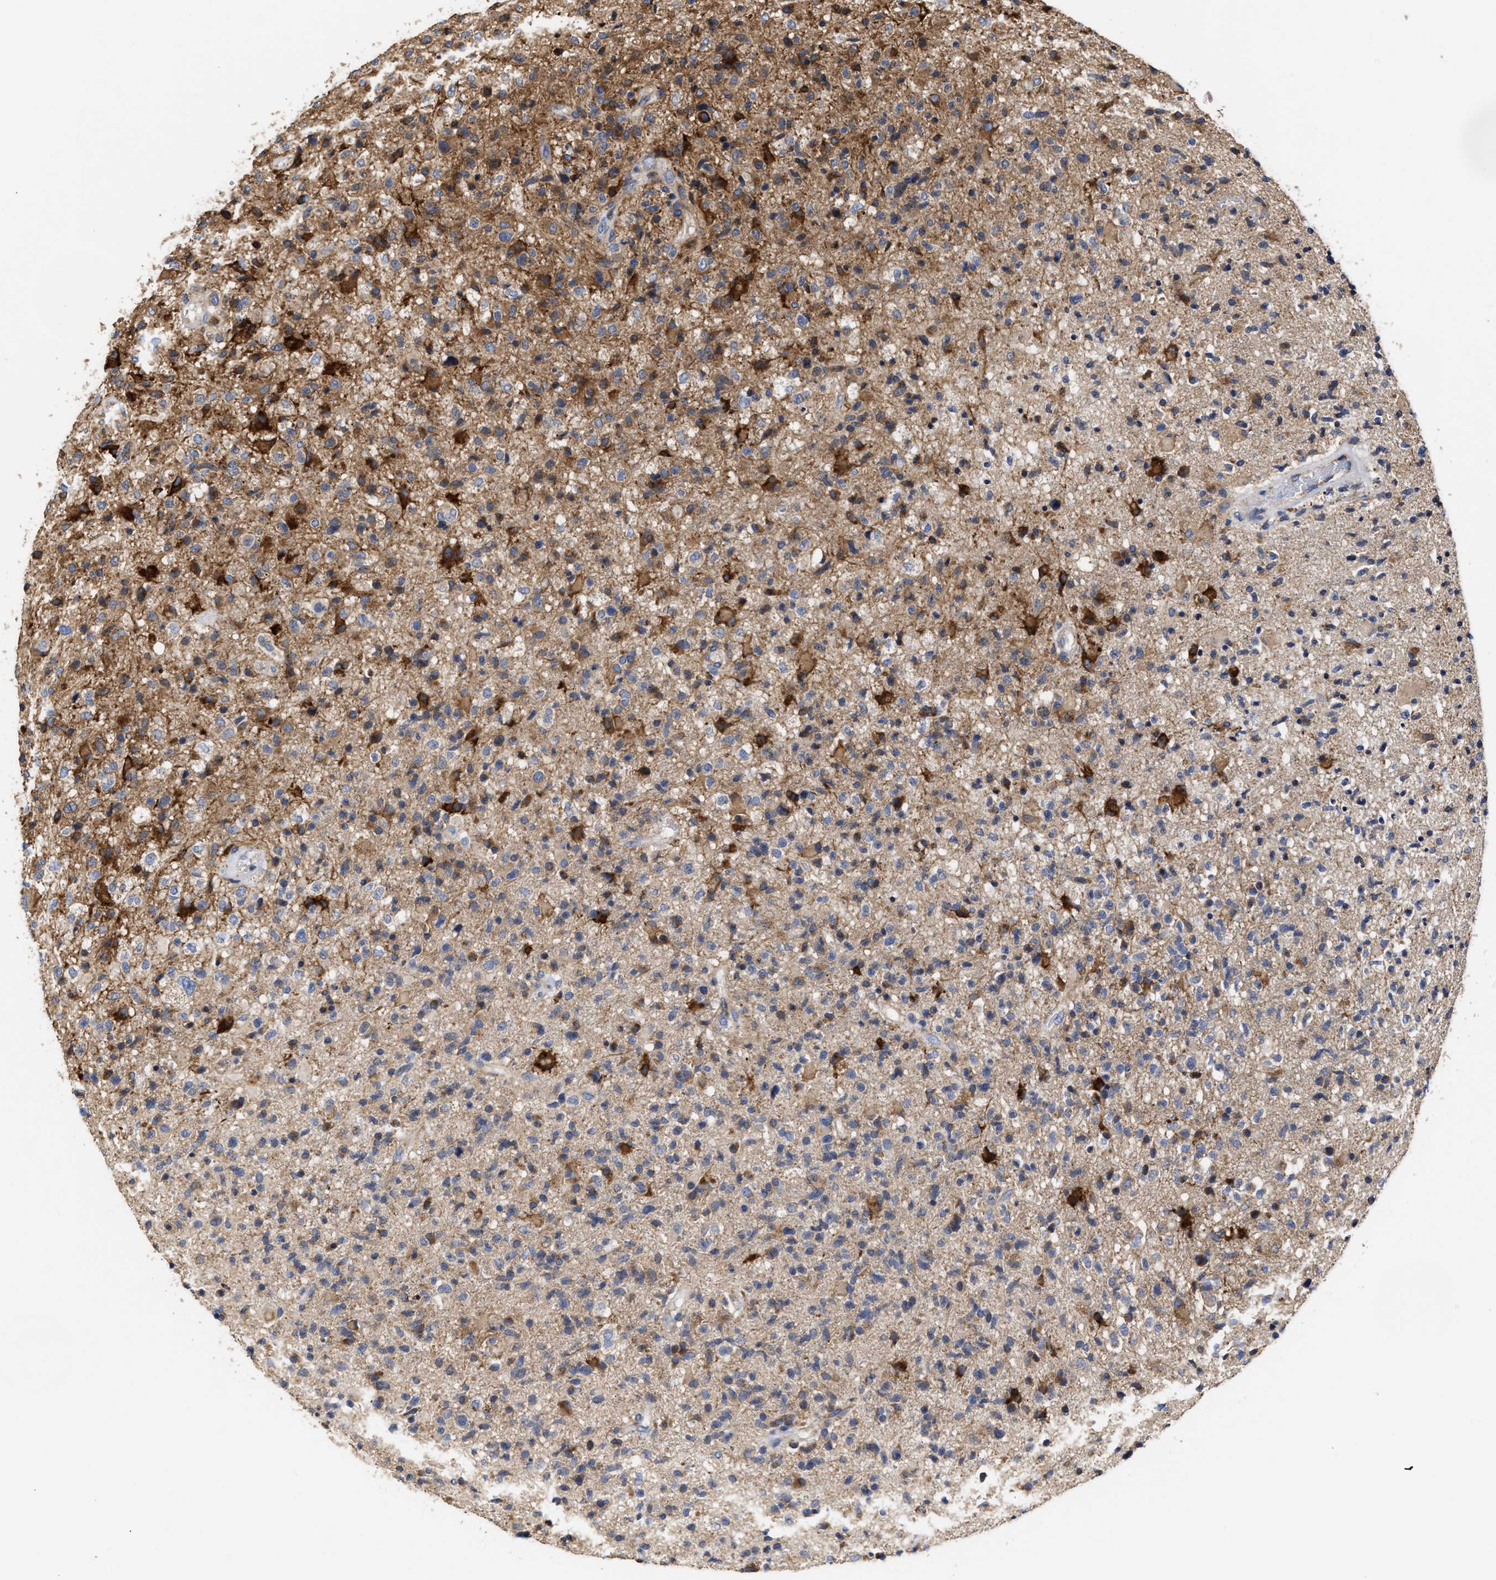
{"staining": {"intensity": "moderate", "quantity": "25%-75%", "location": "cytoplasmic/membranous"}, "tissue": "glioma", "cell_type": "Tumor cells", "image_type": "cancer", "snomed": [{"axis": "morphology", "description": "Glioma, malignant, High grade"}, {"axis": "topography", "description": "Brain"}], "caption": "DAB (3,3'-diaminobenzidine) immunohistochemical staining of human malignant high-grade glioma displays moderate cytoplasmic/membranous protein staining in about 25%-75% of tumor cells. (brown staining indicates protein expression, while blue staining denotes nuclei).", "gene": "MALSU1", "patient": {"sex": "male", "age": 72}}